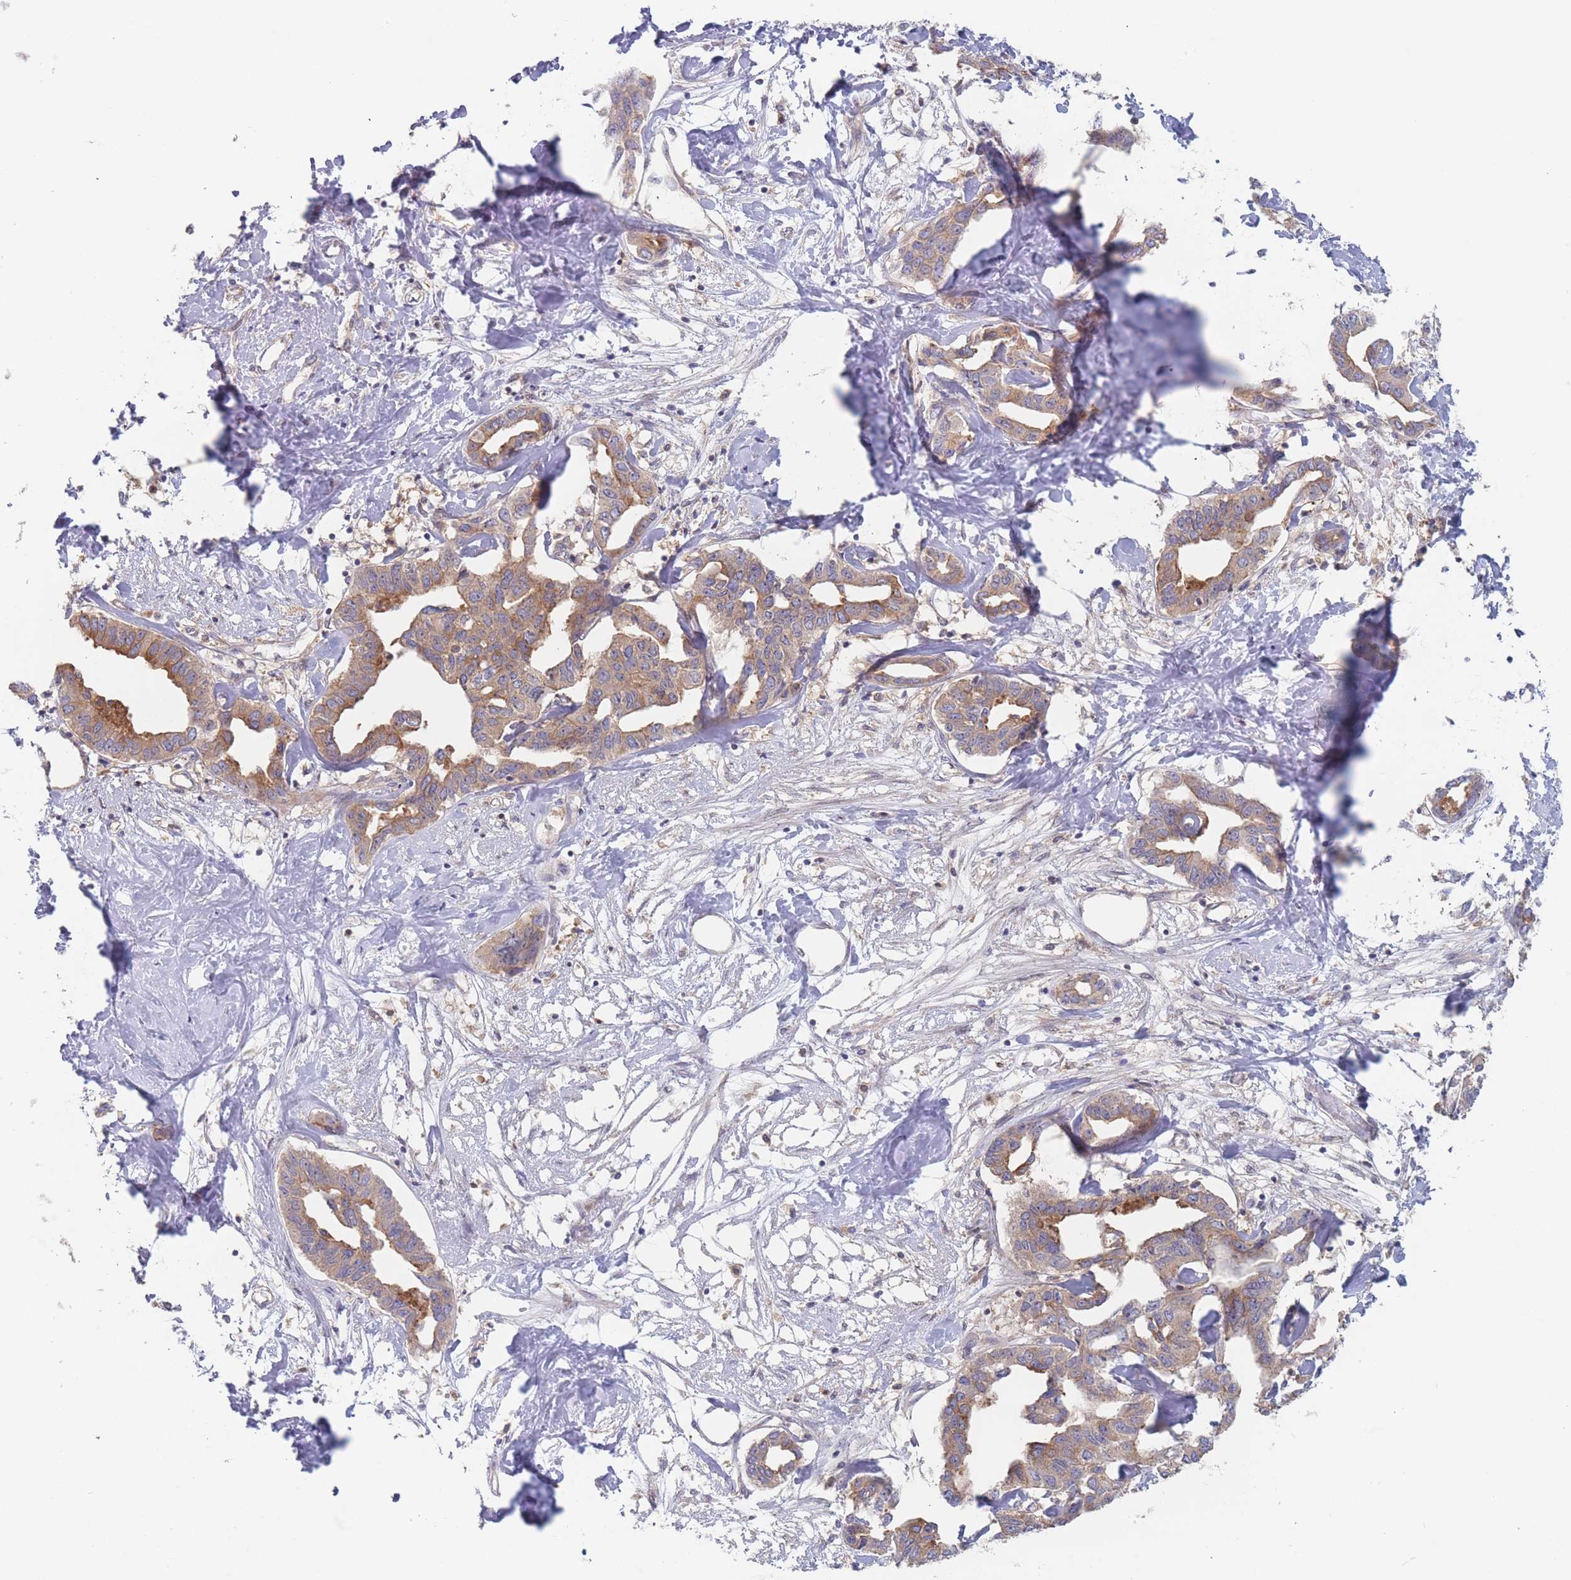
{"staining": {"intensity": "moderate", "quantity": ">75%", "location": "cytoplasmic/membranous"}, "tissue": "liver cancer", "cell_type": "Tumor cells", "image_type": "cancer", "snomed": [{"axis": "morphology", "description": "Cholangiocarcinoma"}, {"axis": "topography", "description": "Liver"}], "caption": "Tumor cells show medium levels of moderate cytoplasmic/membranous expression in about >75% of cells in liver cancer (cholangiocarcinoma).", "gene": "EFCC1", "patient": {"sex": "male", "age": 59}}